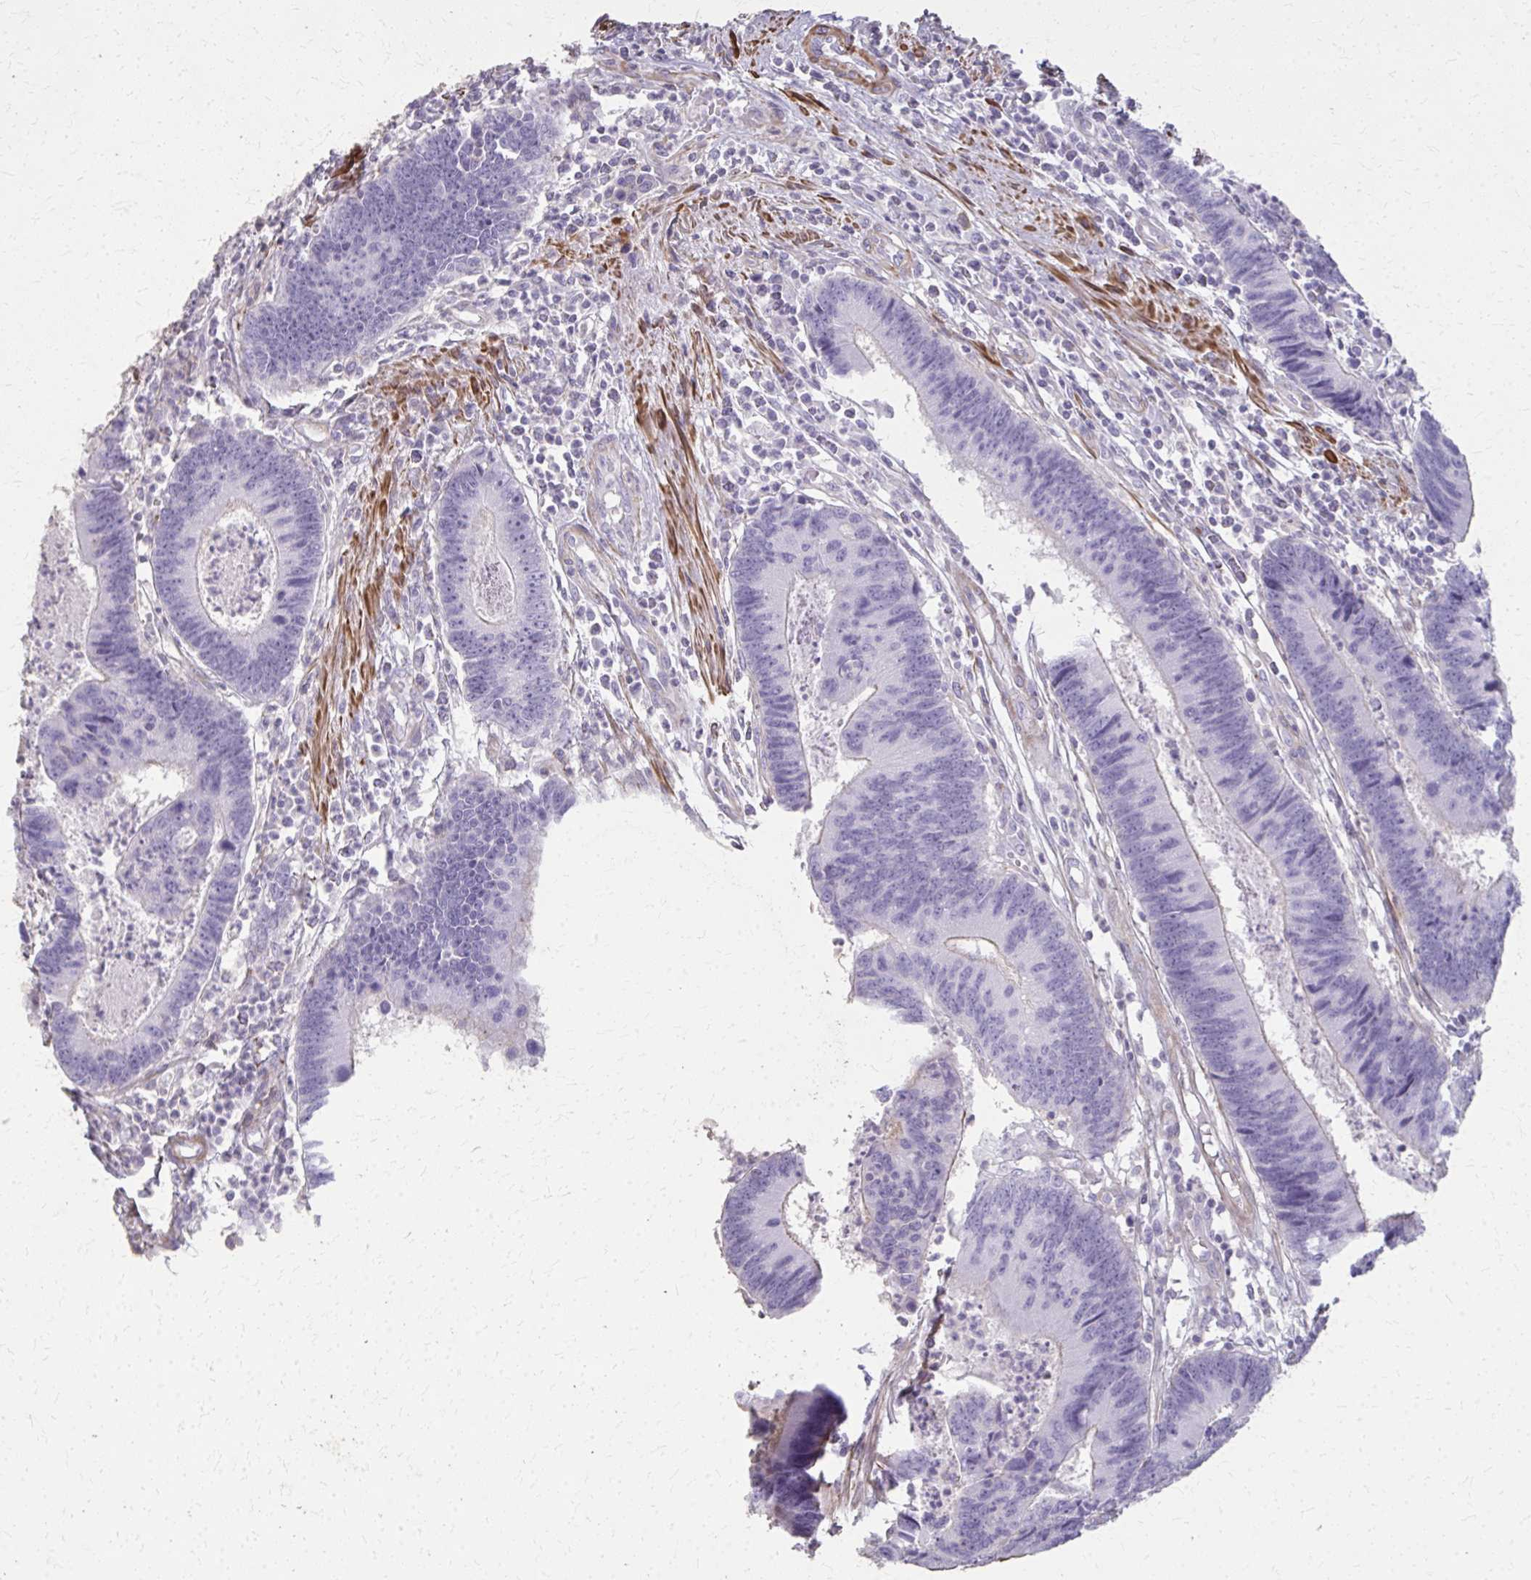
{"staining": {"intensity": "negative", "quantity": "none", "location": "none"}, "tissue": "colorectal cancer", "cell_type": "Tumor cells", "image_type": "cancer", "snomed": [{"axis": "morphology", "description": "Adenocarcinoma, NOS"}, {"axis": "topography", "description": "Colon"}], "caption": "The IHC photomicrograph has no significant expression in tumor cells of colorectal cancer (adenocarcinoma) tissue.", "gene": "TENM4", "patient": {"sex": "female", "age": 67}}